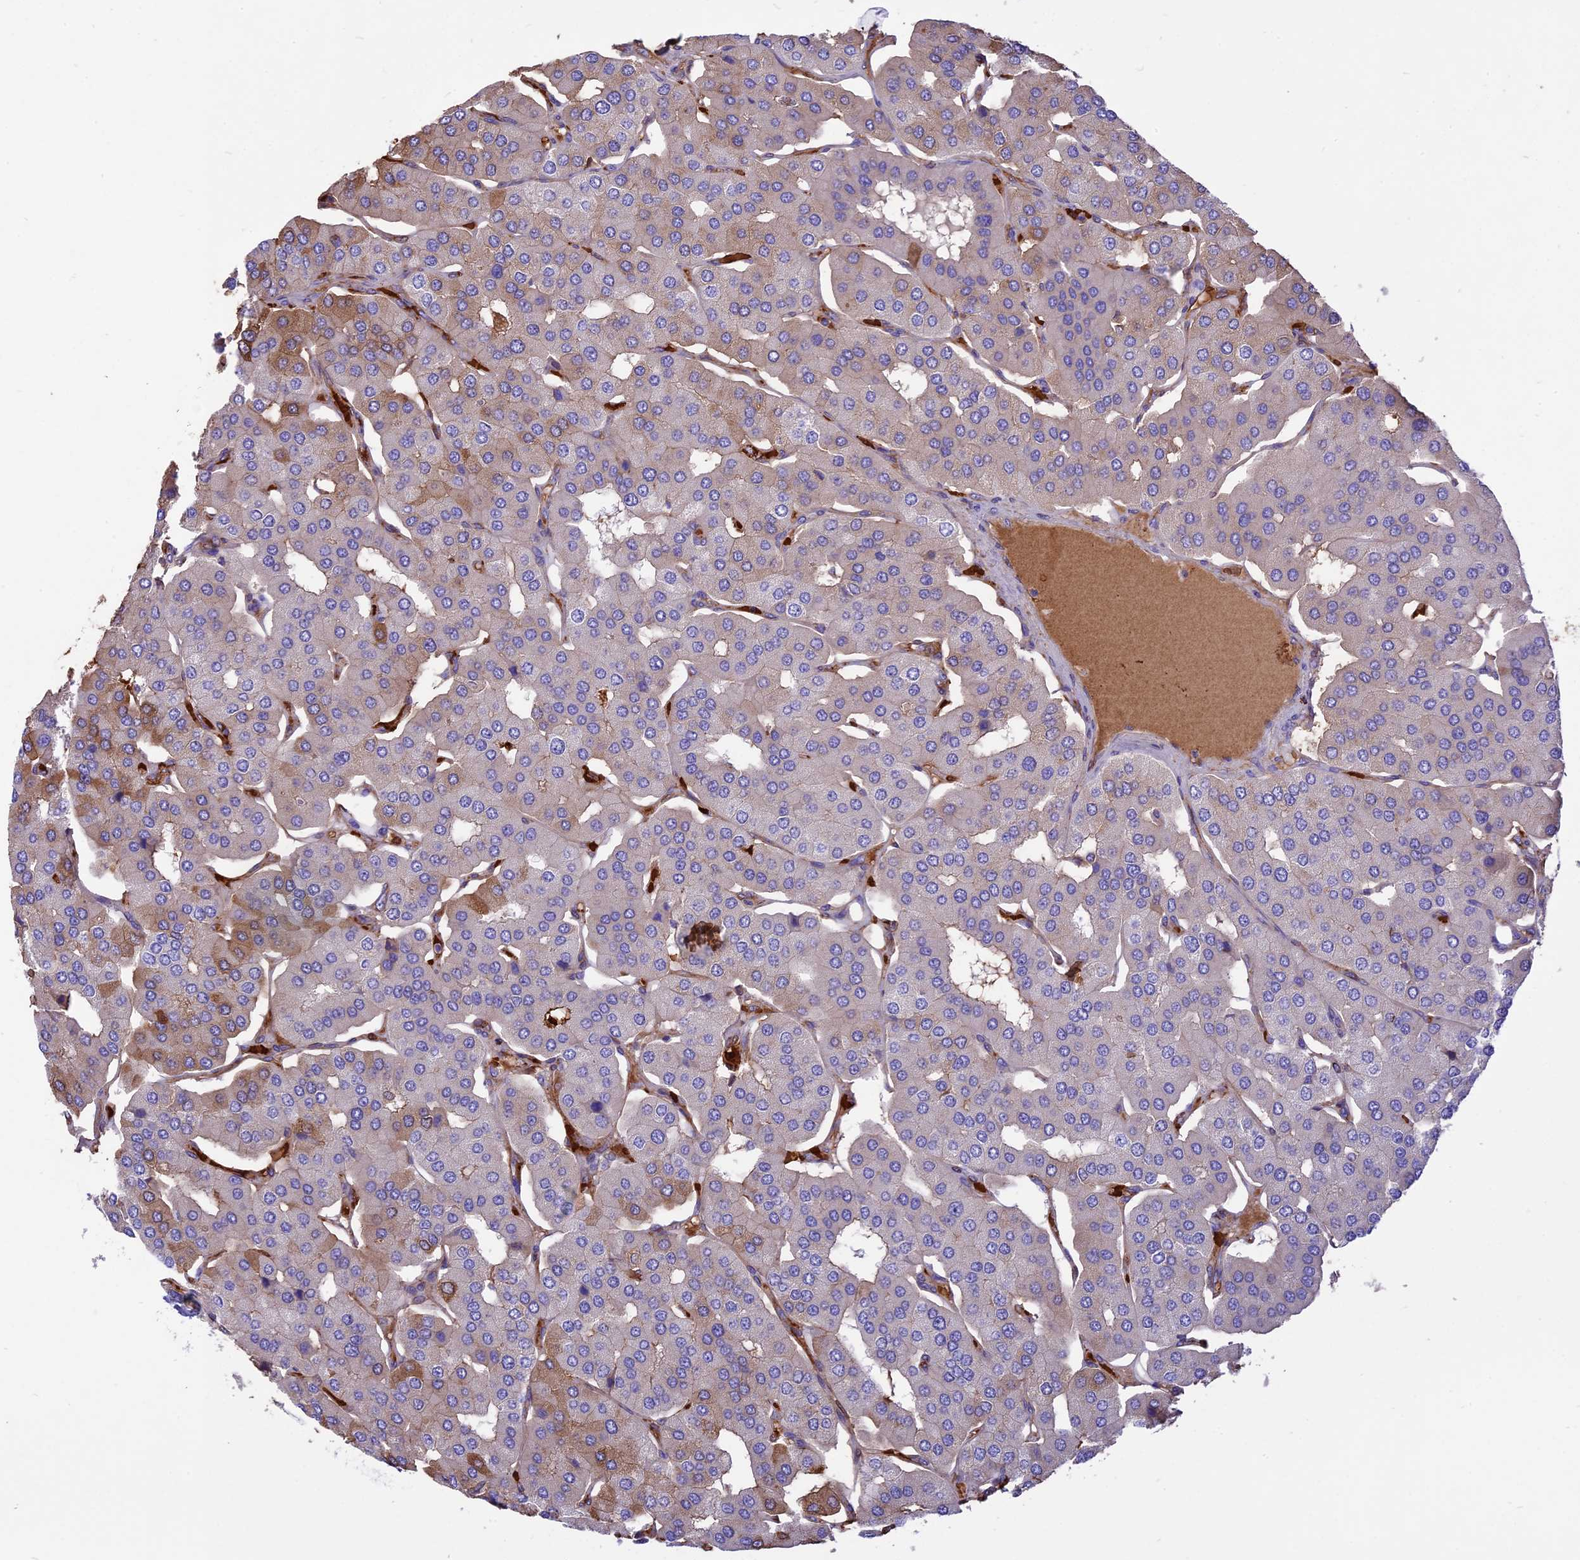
{"staining": {"intensity": "moderate", "quantity": "<25%", "location": "cytoplasmic/membranous"}, "tissue": "parathyroid gland", "cell_type": "Glandular cells", "image_type": "normal", "snomed": [{"axis": "morphology", "description": "Normal tissue, NOS"}, {"axis": "morphology", "description": "Adenoma, NOS"}, {"axis": "topography", "description": "Parathyroid gland"}], "caption": "Protein positivity by immunohistochemistry (IHC) displays moderate cytoplasmic/membranous staining in about <25% of glandular cells in benign parathyroid gland.", "gene": "TTC4", "patient": {"sex": "female", "age": 86}}